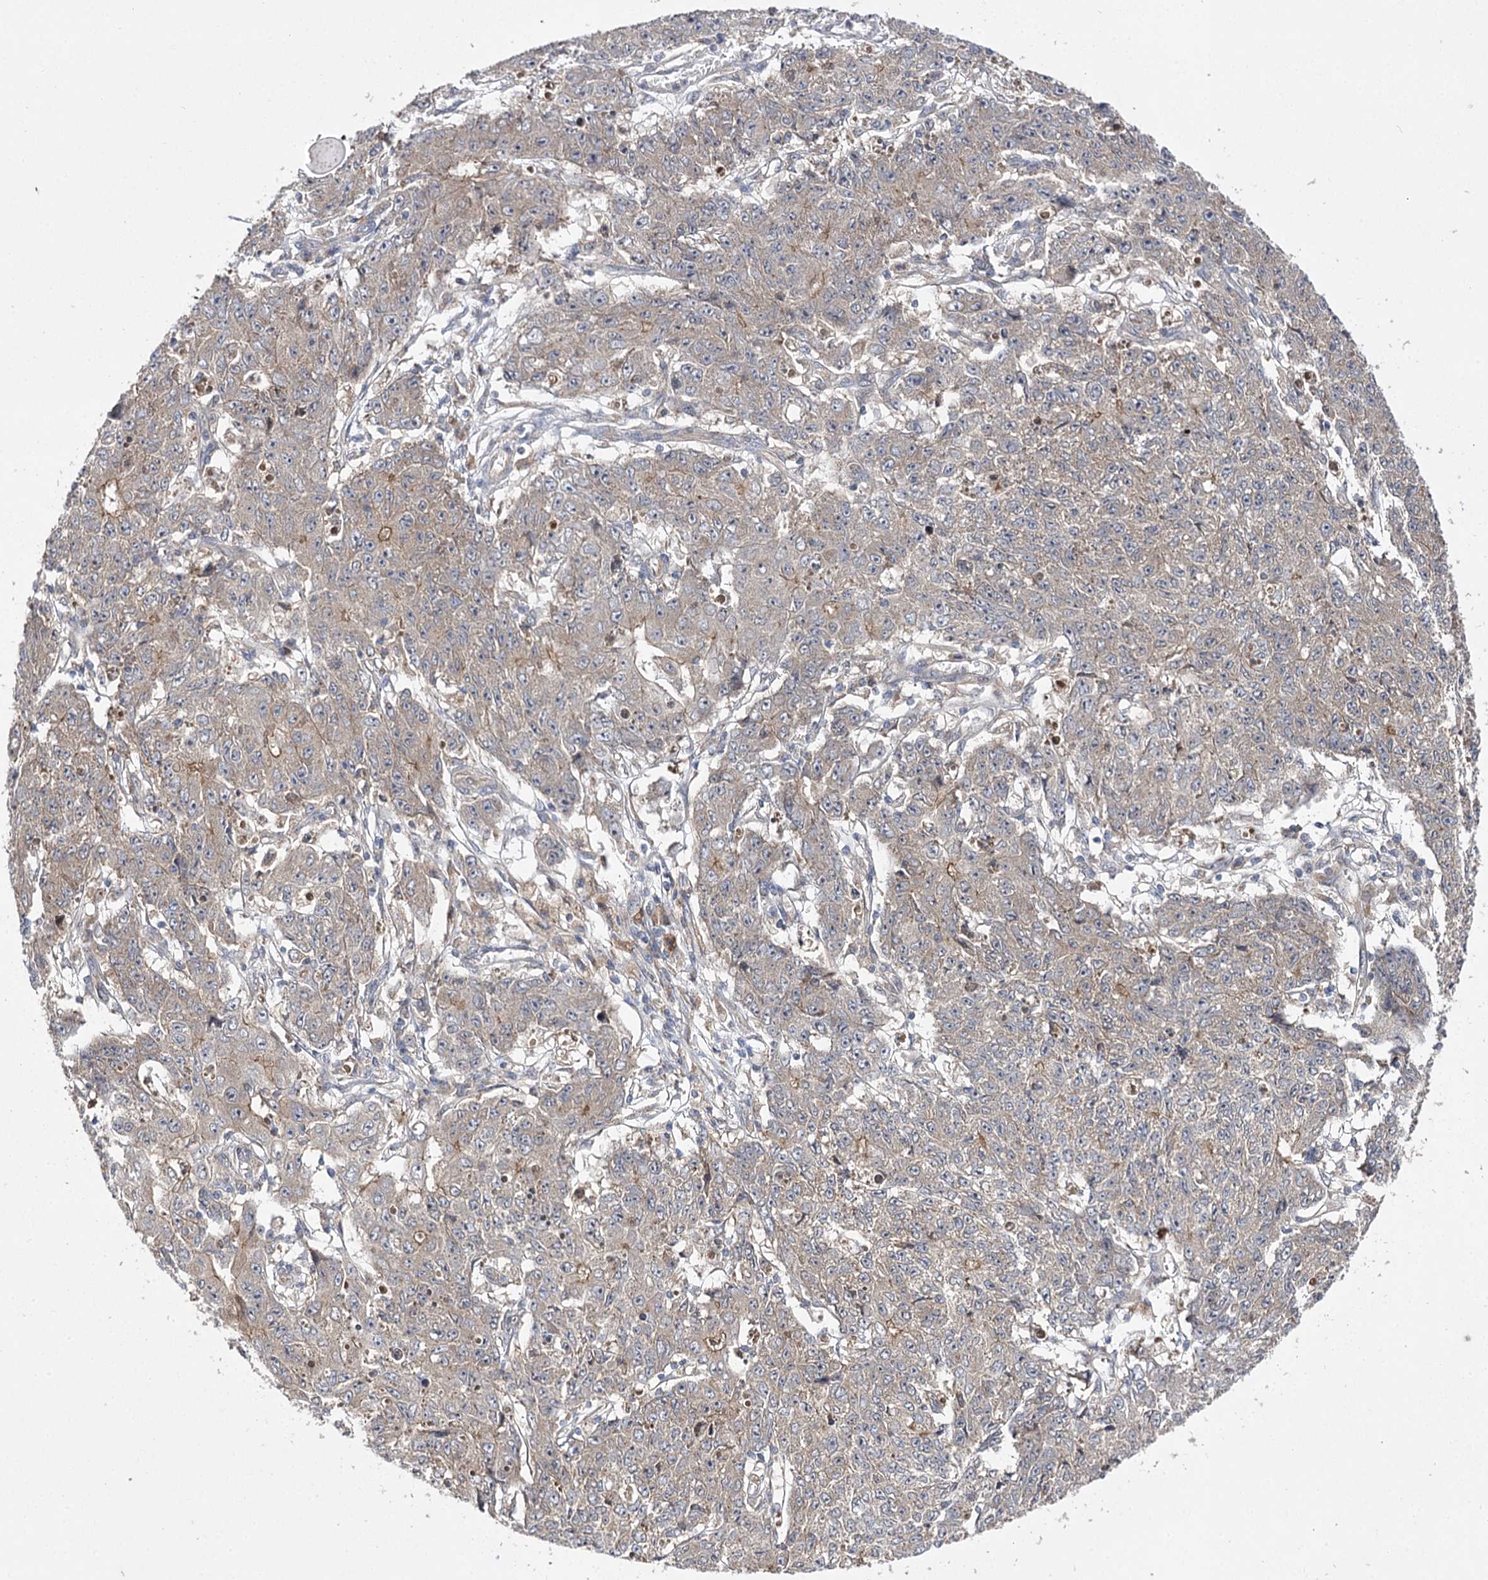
{"staining": {"intensity": "weak", "quantity": "25%-75%", "location": "cytoplasmic/membranous"}, "tissue": "ovarian cancer", "cell_type": "Tumor cells", "image_type": "cancer", "snomed": [{"axis": "morphology", "description": "Carcinoma, endometroid"}, {"axis": "topography", "description": "Ovary"}], "caption": "The photomicrograph demonstrates immunohistochemical staining of ovarian cancer. There is weak cytoplasmic/membranous expression is appreciated in approximately 25%-75% of tumor cells. Using DAB (brown) and hematoxylin (blue) stains, captured at high magnification using brightfield microscopy.", "gene": "BCR", "patient": {"sex": "female", "age": 42}}